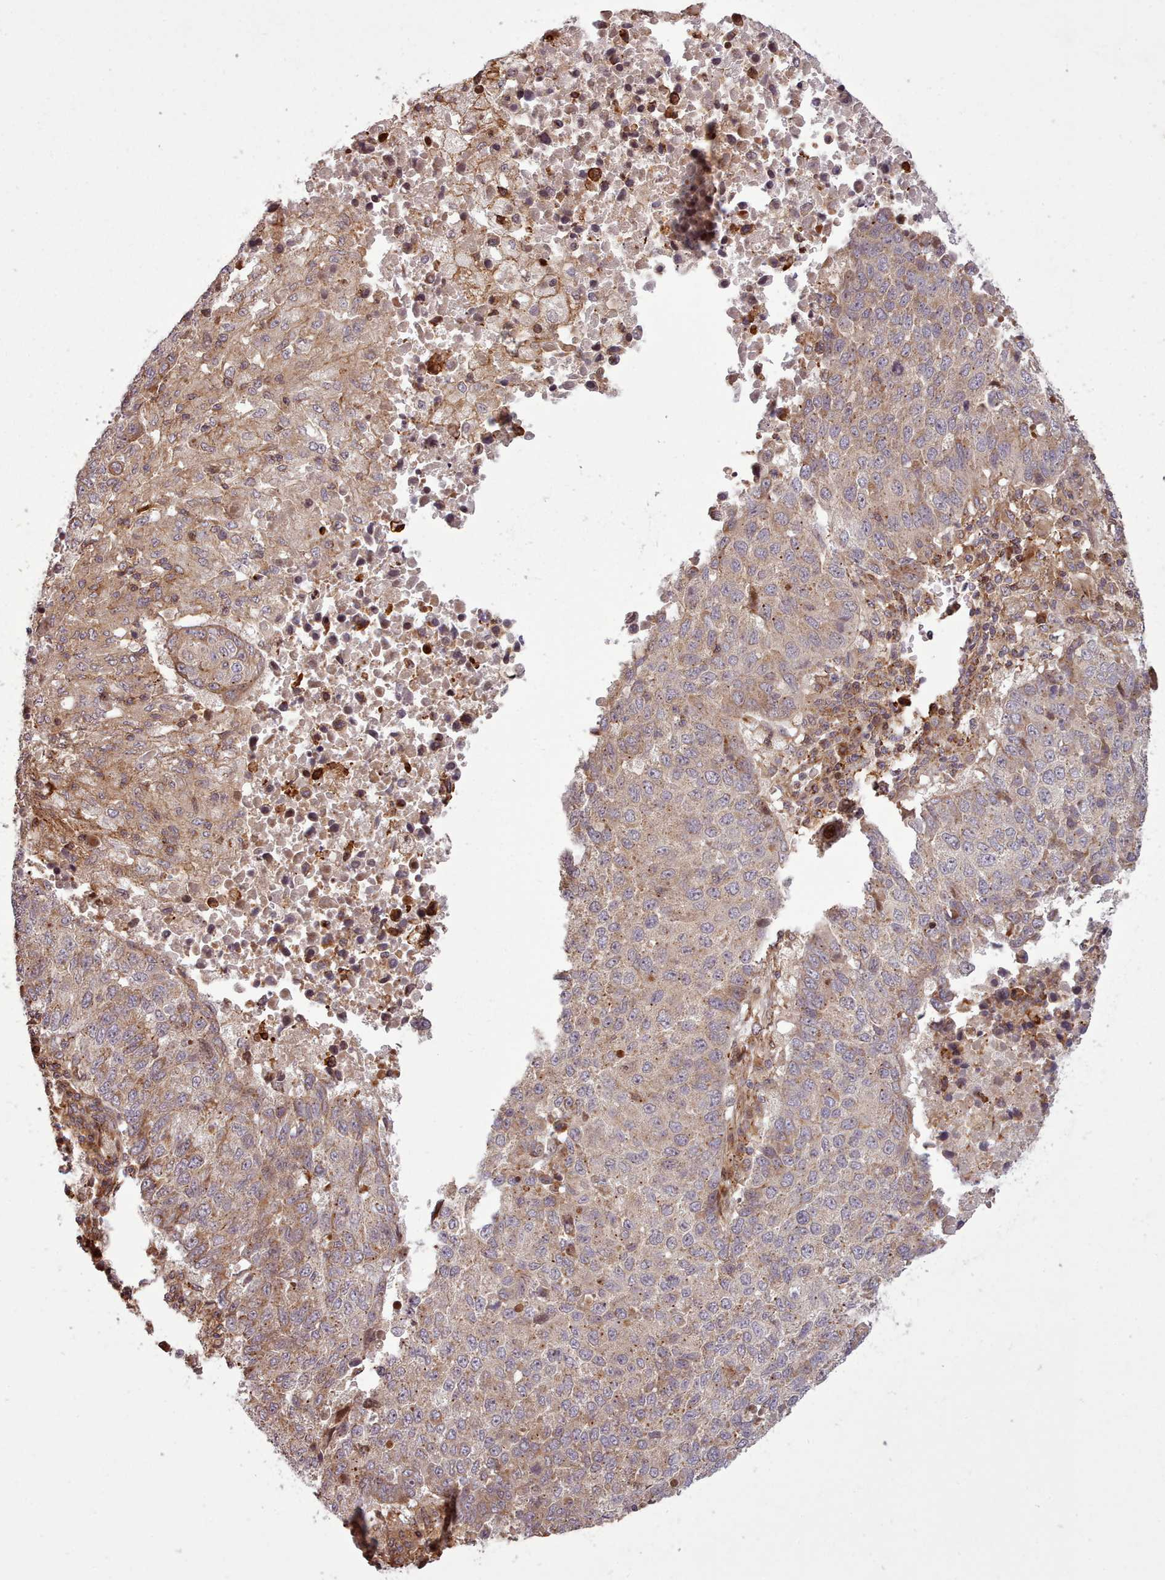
{"staining": {"intensity": "moderate", "quantity": "25%-75%", "location": "cytoplasmic/membranous"}, "tissue": "lung cancer", "cell_type": "Tumor cells", "image_type": "cancer", "snomed": [{"axis": "morphology", "description": "Squamous cell carcinoma, NOS"}, {"axis": "topography", "description": "Lung"}], "caption": "Approximately 25%-75% of tumor cells in human lung squamous cell carcinoma display moderate cytoplasmic/membranous protein expression as visualized by brown immunohistochemical staining.", "gene": "NLRP7", "patient": {"sex": "male", "age": 73}}